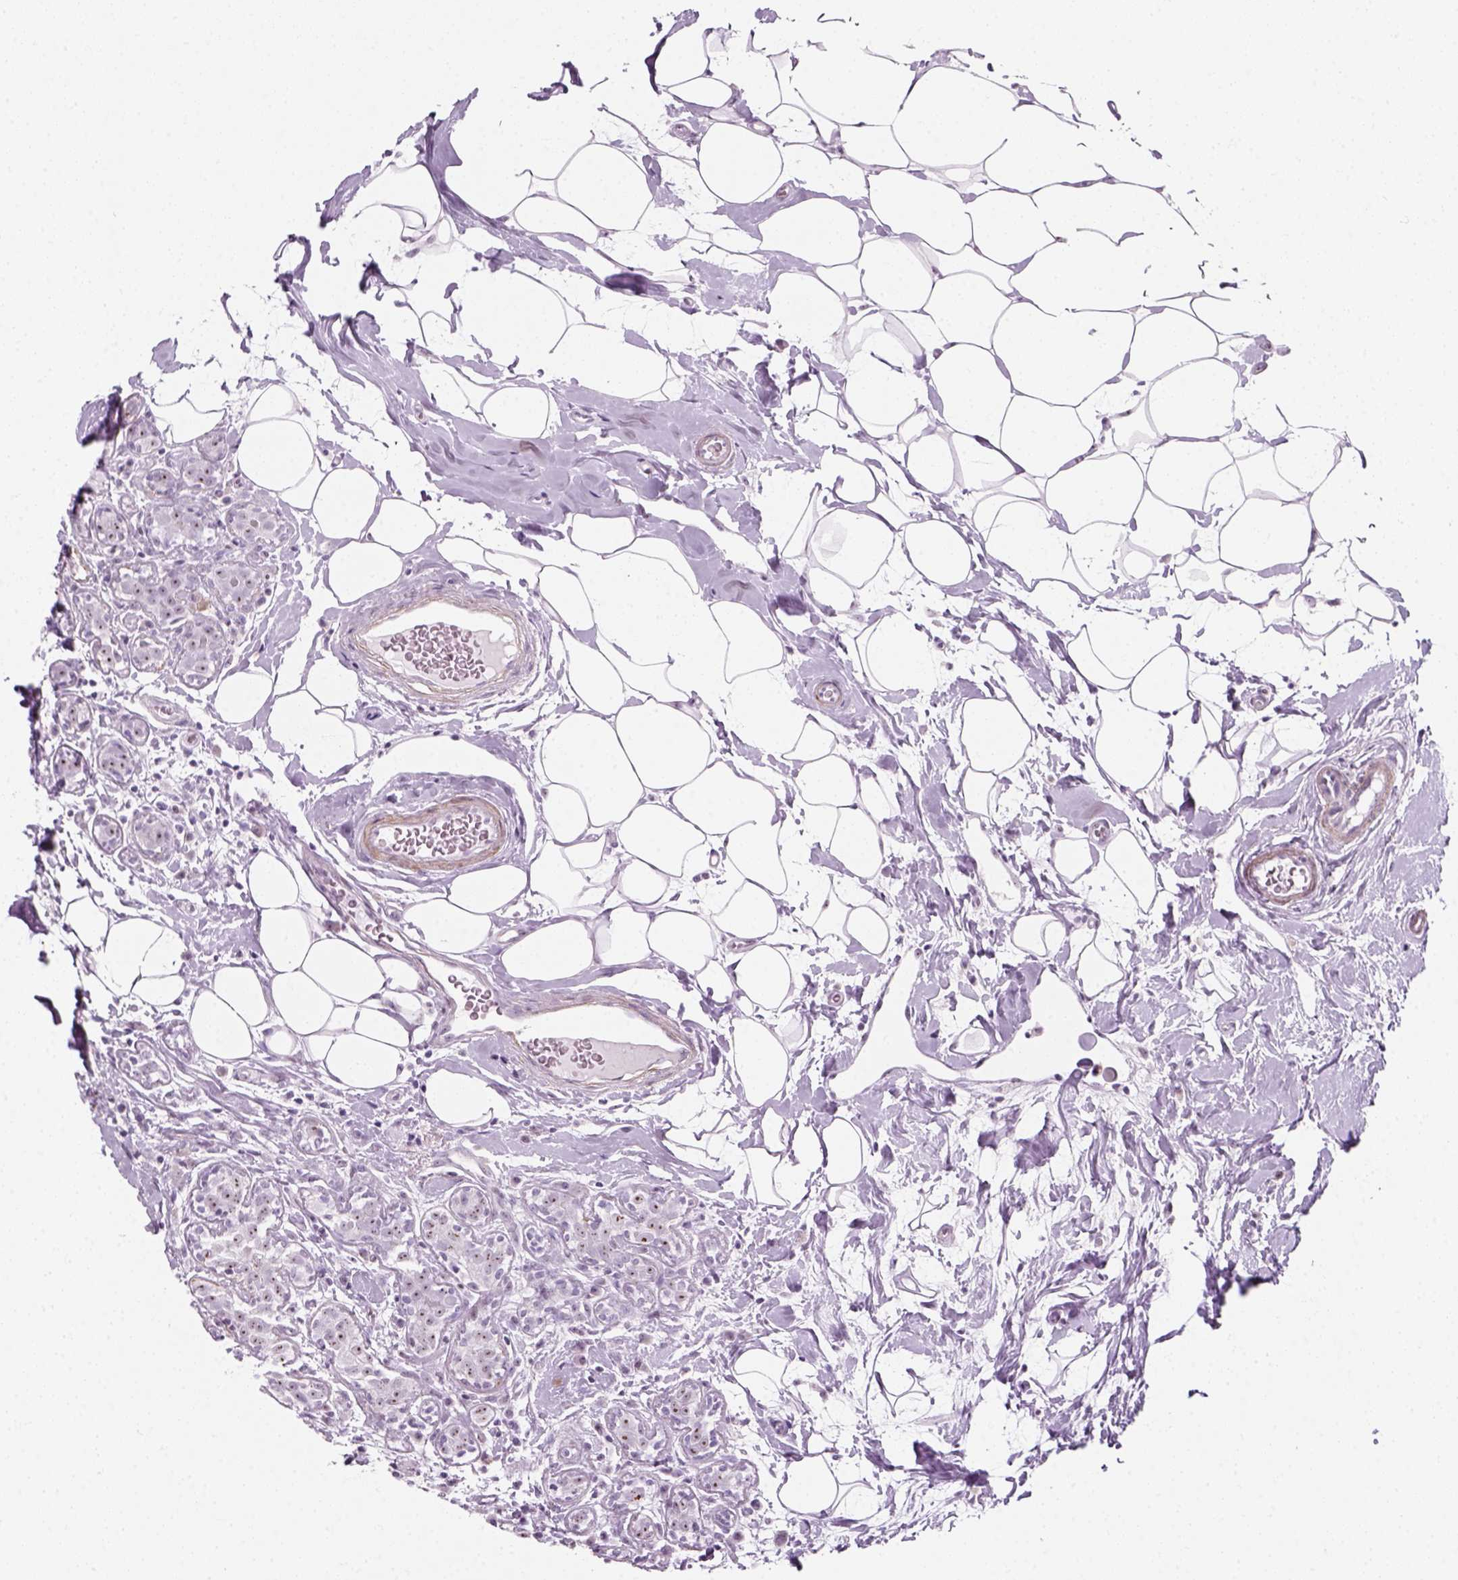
{"staining": {"intensity": "moderate", "quantity": "25%-75%", "location": "nuclear"}, "tissue": "breast cancer", "cell_type": "Tumor cells", "image_type": "cancer", "snomed": [{"axis": "morphology", "description": "Normal tissue, NOS"}, {"axis": "morphology", "description": "Duct carcinoma"}, {"axis": "topography", "description": "Breast"}], "caption": "DAB (3,3'-diaminobenzidine) immunohistochemical staining of human breast cancer (invasive ductal carcinoma) reveals moderate nuclear protein positivity in about 25%-75% of tumor cells.", "gene": "ZNF865", "patient": {"sex": "female", "age": 43}}